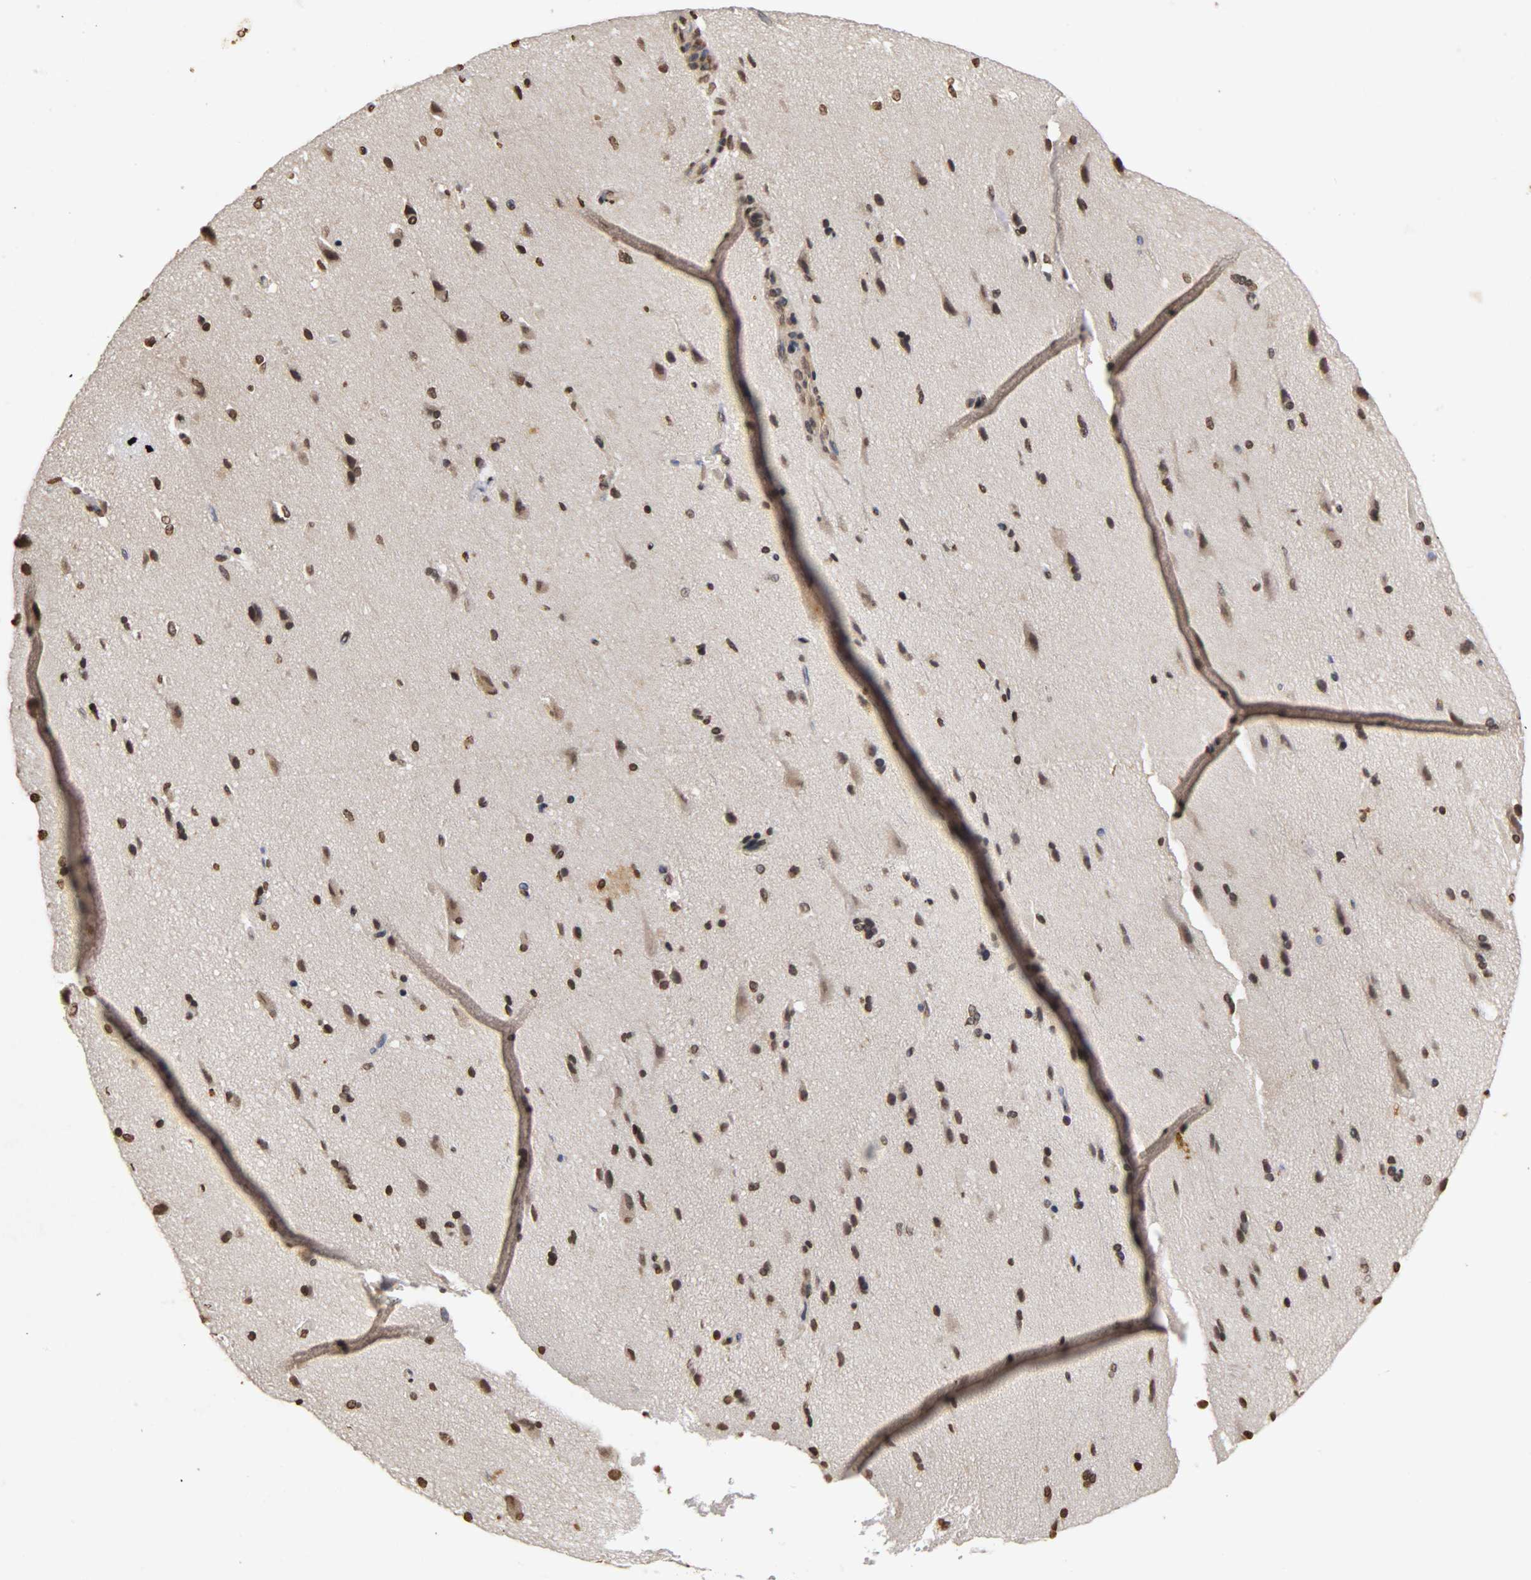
{"staining": {"intensity": "weak", "quantity": "25%-75%", "location": "cytoplasmic/membranous"}, "tissue": "cerebral cortex", "cell_type": "Endothelial cells", "image_type": "normal", "snomed": [{"axis": "morphology", "description": "Normal tissue, NOS"}, {"axis": "topography", "description": "Cerebral cortex"}], "caption": "High-power microscopy captured an IHC image of unremarkable cerebral cortex, revealing weak cytoplasmic/membranous expression in approximately 25%-75% of endothelial cells. (Stains: DAB in brown, nuclei in blue, Microscopy: brightfield microscopy at high magnification).", "gene": "ERCC2", "patient": {"sex": "male", "age": 62}}